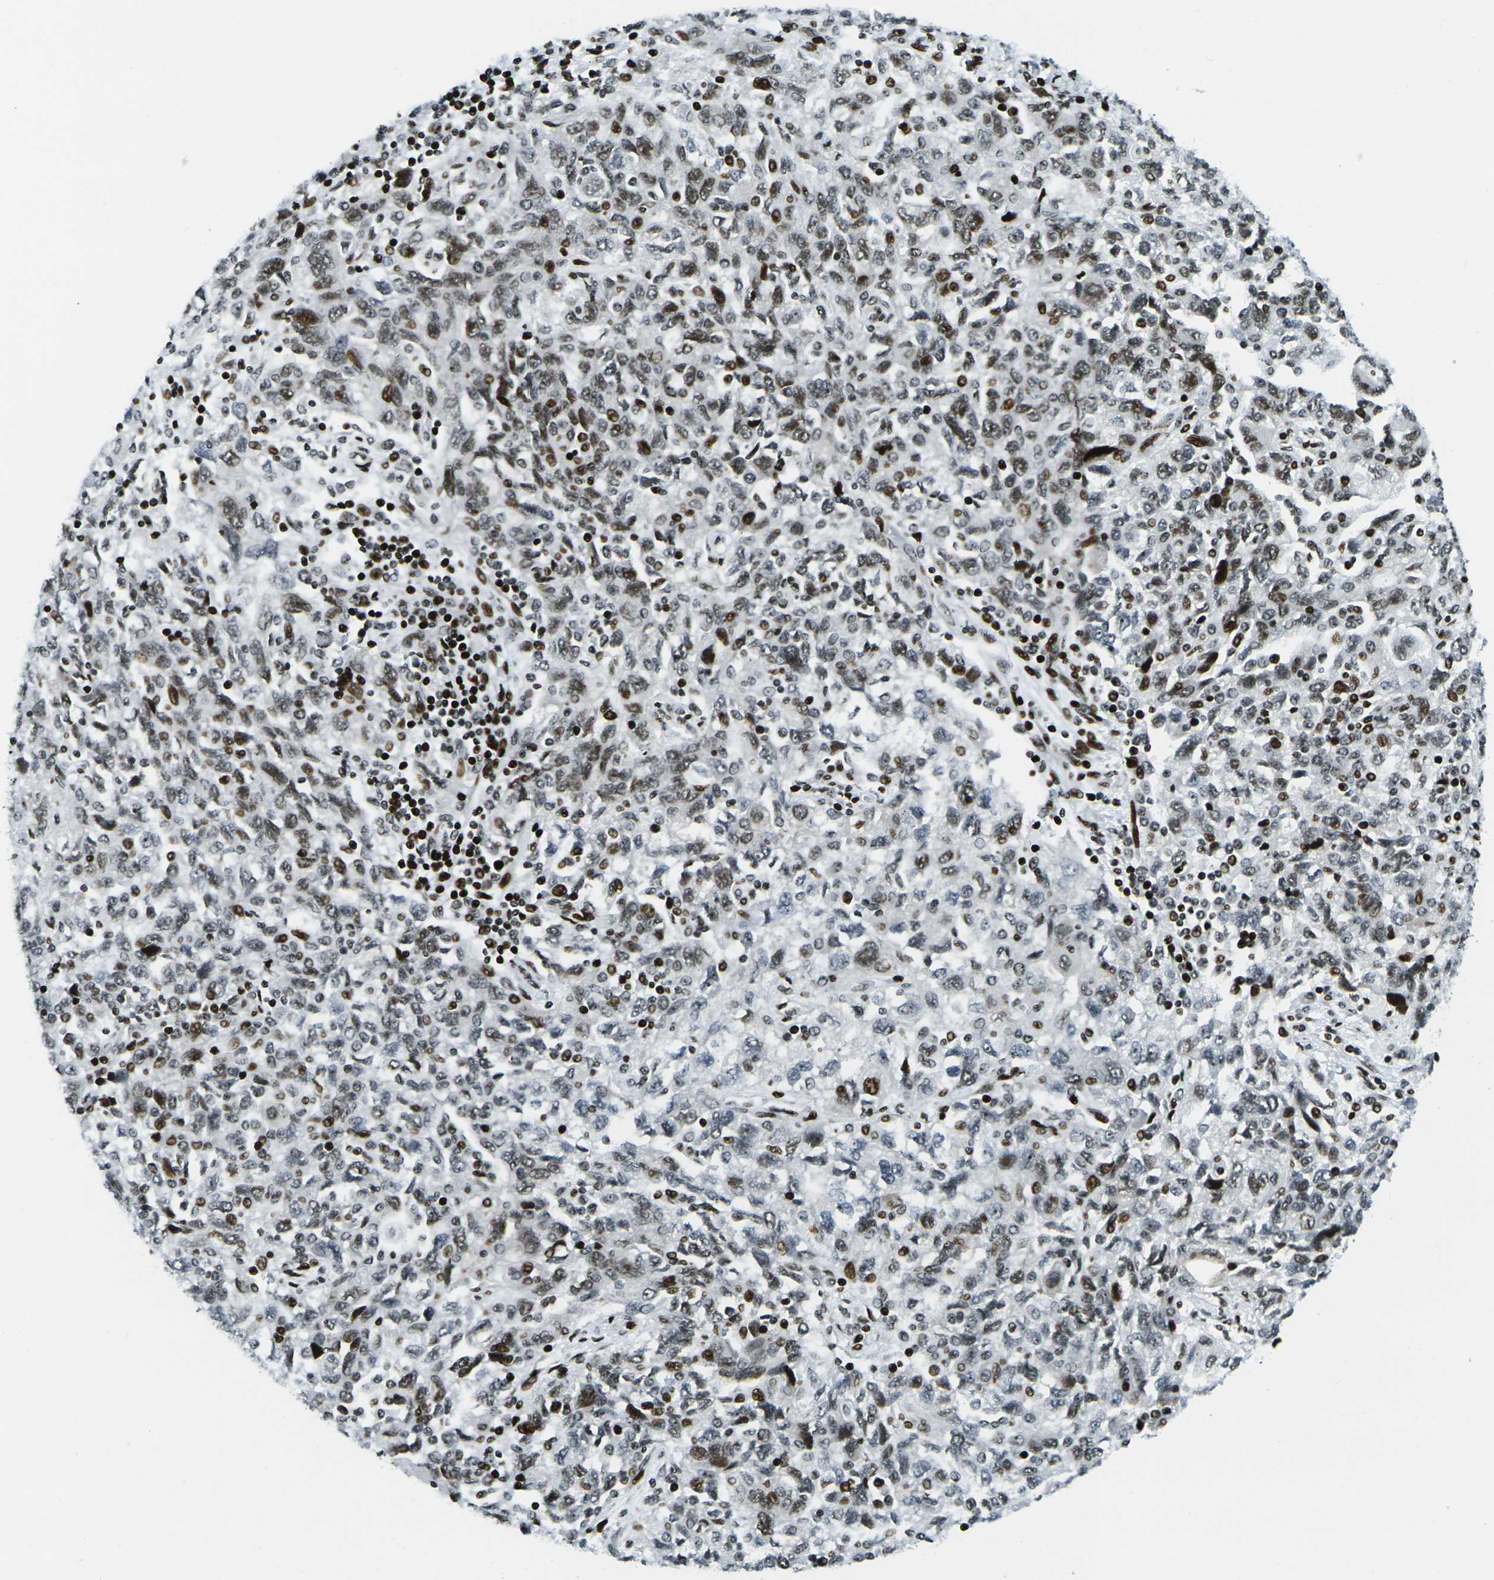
{"staining": {"intensity": "moderate", "quantity": ">75%", "location": "nuclear"}, "tissue": "ovarian cancer", "cell_type": "Tumor cells", "image_type": "cancer", "snomed": [{"axis": "morphology", "description": "Carcinoma, NOS"}, {"axis": "morphology", "description": "Cystadenocarcinoma, serous, NOS"}, {"axis": "topography", "description": "Ovary"}], "caption": "Immunohistochemical staining of ovarian cancer (carcinoma) demonstrates moderate nuclear protein positivity in about >75% of tumor cells.", "gene": "H3-3A", "patient": {"sex": "female", "age": 69}}